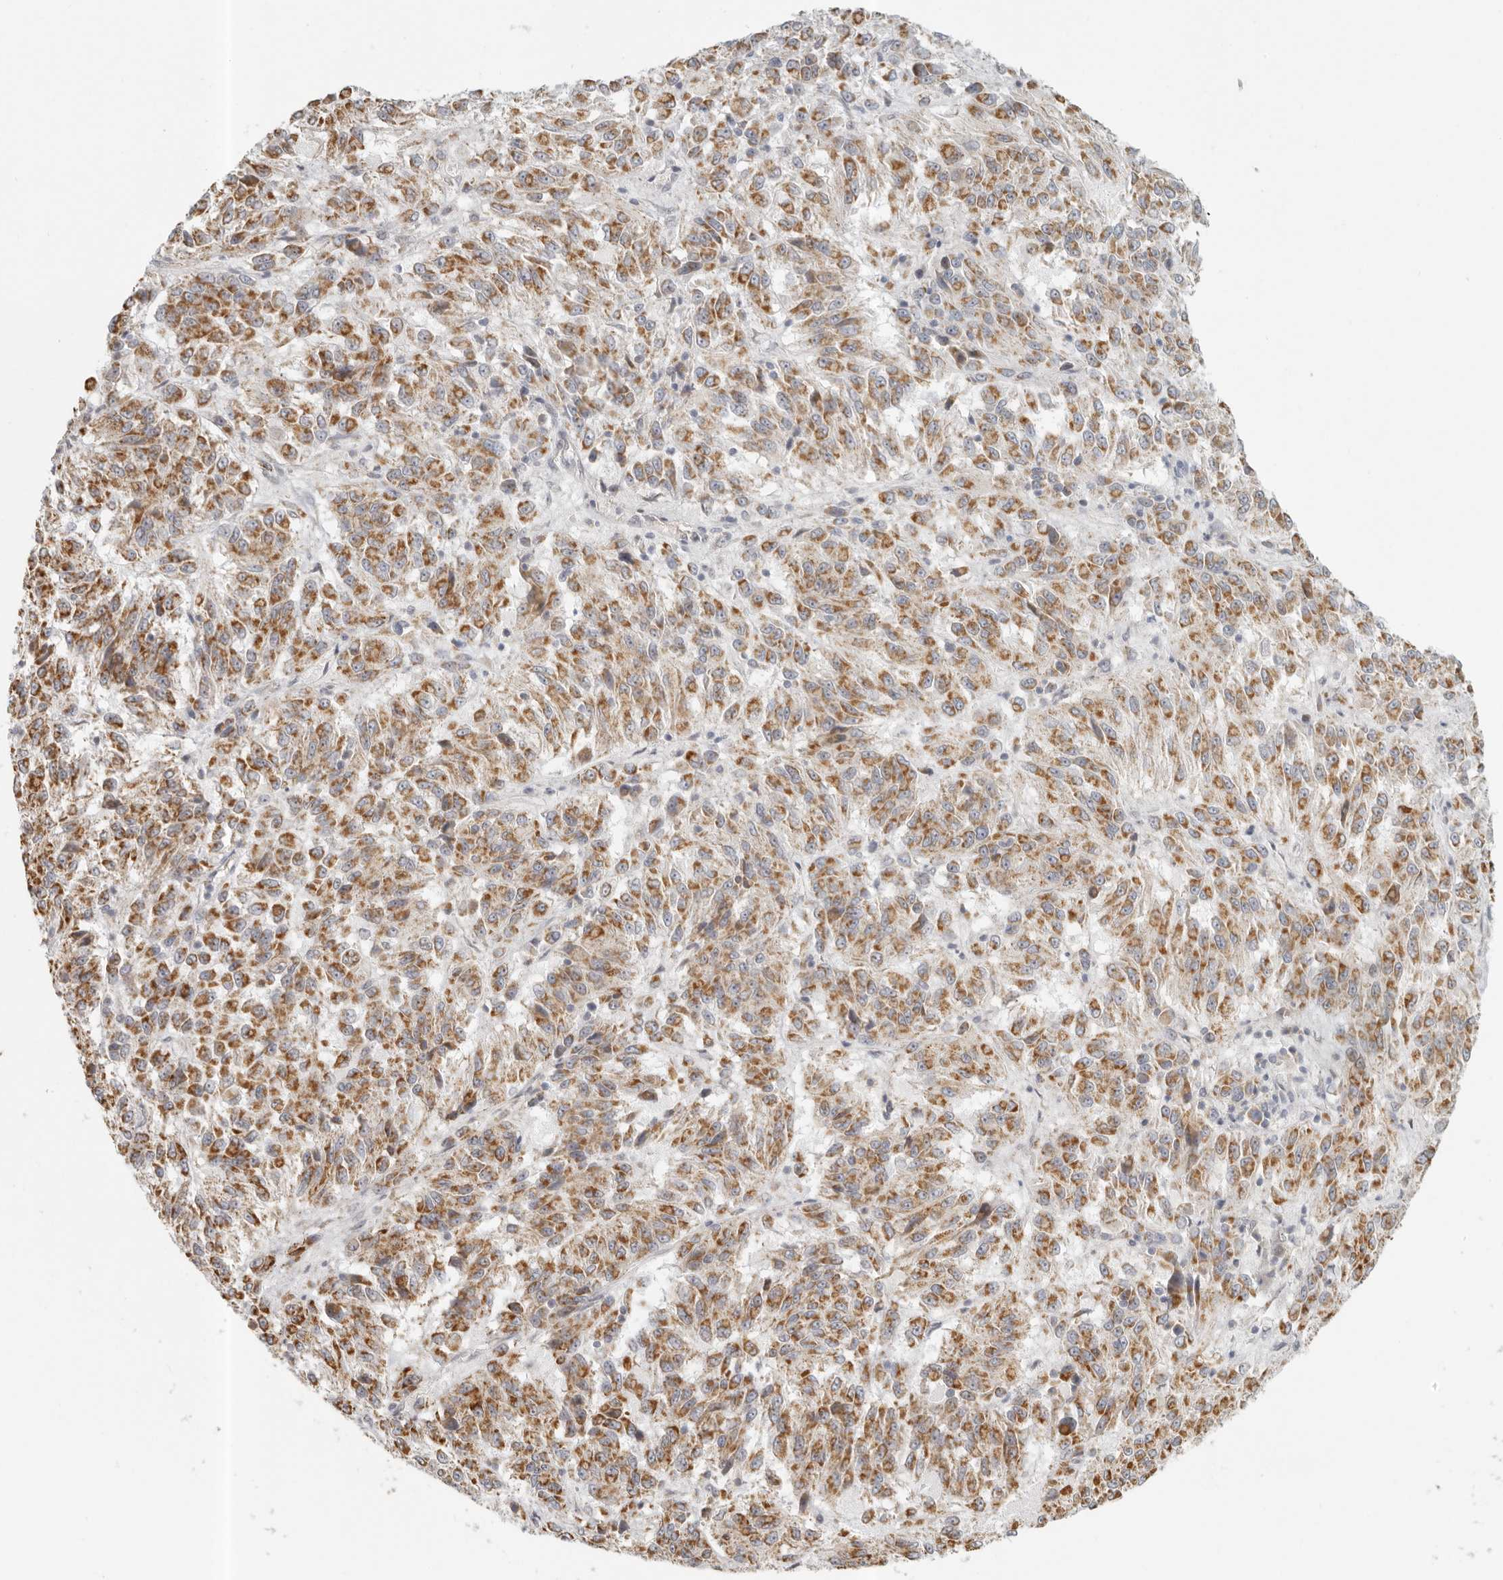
{"staining": {"intensity": "moderate", "quantity": ">75%", "location": "cytoplasmic/membranous"}, "tissue": "melanoma", "cell_type": "Tumor cells", "image_type": "cancer", "snomed": [{"axis": "morphology", "description": "Malignant melanoma, Metastatic site"}, {"axis": "topography", "description": "Lung"}], "caption": "Immunohistochemical staining of malignant melanoma (metastatic site) reveals medium levels of moderate cytoplasmic/membranous protein expression in approximately >75% of tumor cells. Nuclei are stained in blue.", "gene": "KDF1", "patient": {"sex": "male", "age": 64}}